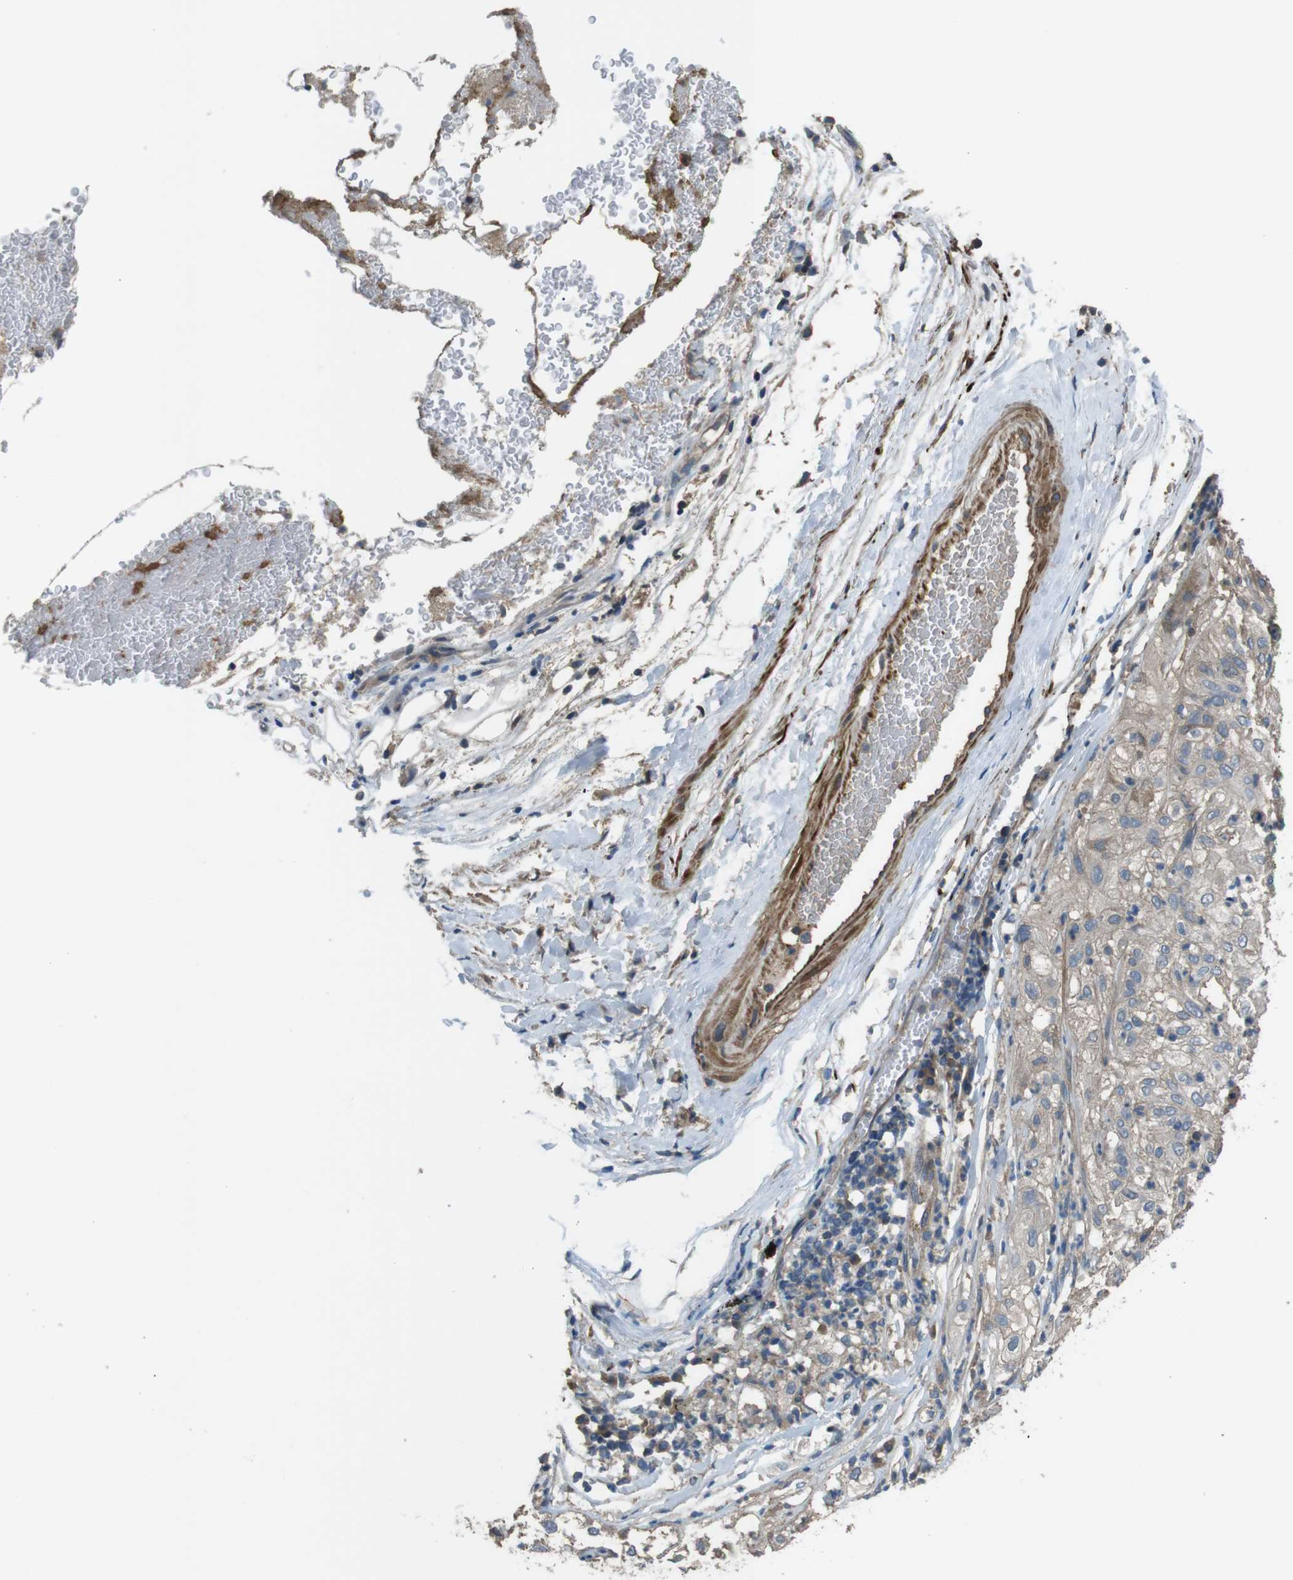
{"staining": {"intensity": "weak", "quantity": "<25%", "location": "cytoplasmic/membranous"}, "tissue": "lung cancer", "cell_type": "Tumor cells", "image_type": "cancer", "snomed": [{"axis": "morphology", "description": "Inflammation, NOS"}, {"axis": "morphology", "description": "Squamous cell carcinoma, NOS"}, {"axis": "topography", "description": "Lymph node"}, {"axis": "topography", "description": "Soft tissue"}, {"axis": "topography", "description": "Lung"}], "caption": "Squamous cell carcinoma (lung) was stained to show a protein in brown. There is no significant expression in tumor cells. The staining is performed using DAB (3,3'-diaminobenzidine) brown chromogen with nuclei counter-stained in using hematoxylin.", "gene": "FUT2", "patient": {"sex": "male", "age": 66}}